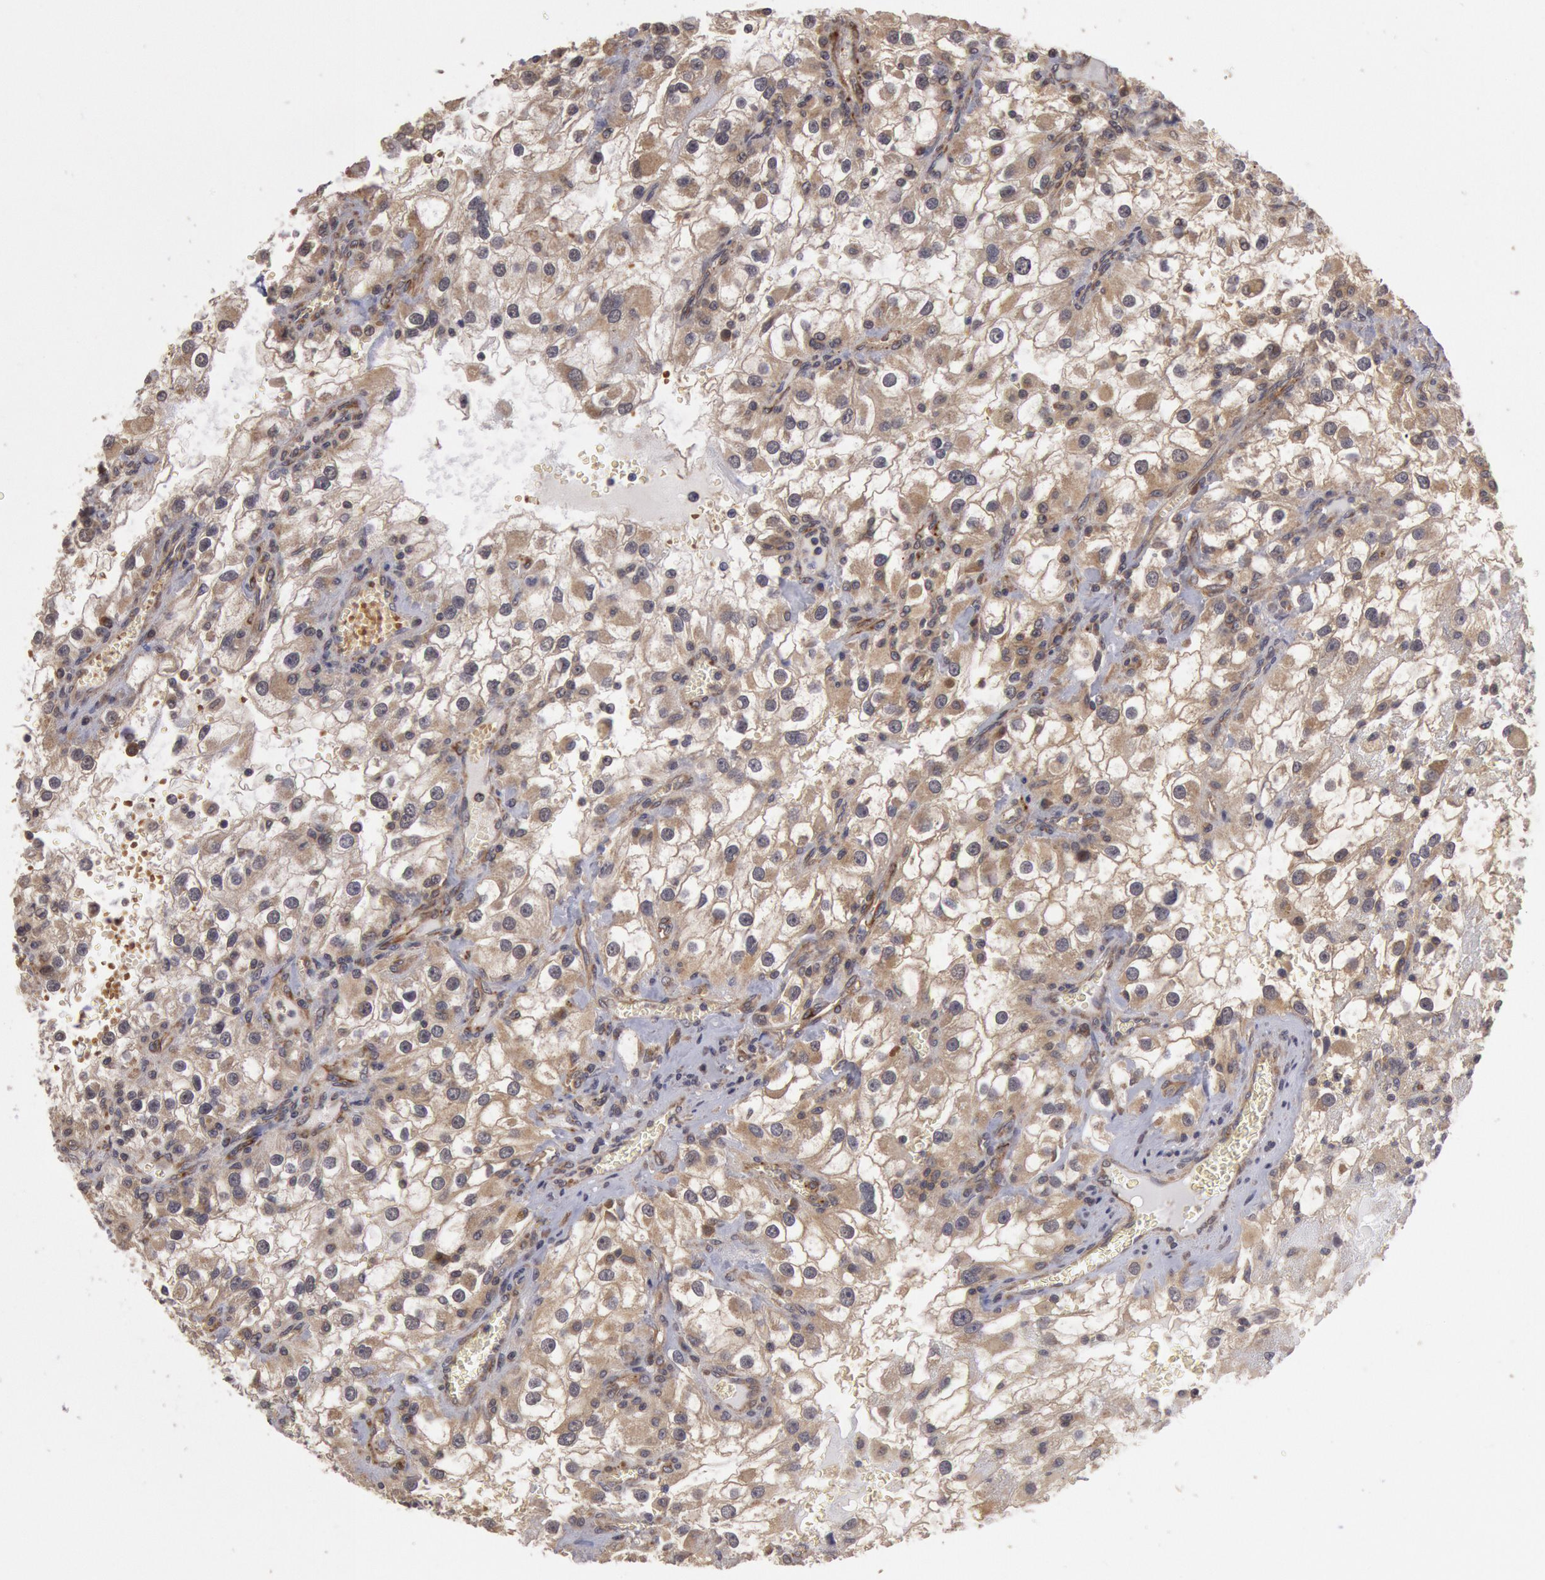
{"staining": {"intensity": "moderate", "quantity": ">75%", "location": "cytoplasmic/membranous"}, "tissue": "renal cancer", "cell_type": "Tumor cells", "image_type": "cancer", "snomed": [{"axis": "morphology", "description": "Adenocarcinoma, NOS"}, {"axis": "topography", "description": "Kidney"}], "caption": "Moderate cytoplasmic/membranous staining for a protein is identified in about >75% of tumor cells of adenocarcinoma (renal) using IHC.", "gene": "USP14", "patient": {"sex": "female", "age": 52}}